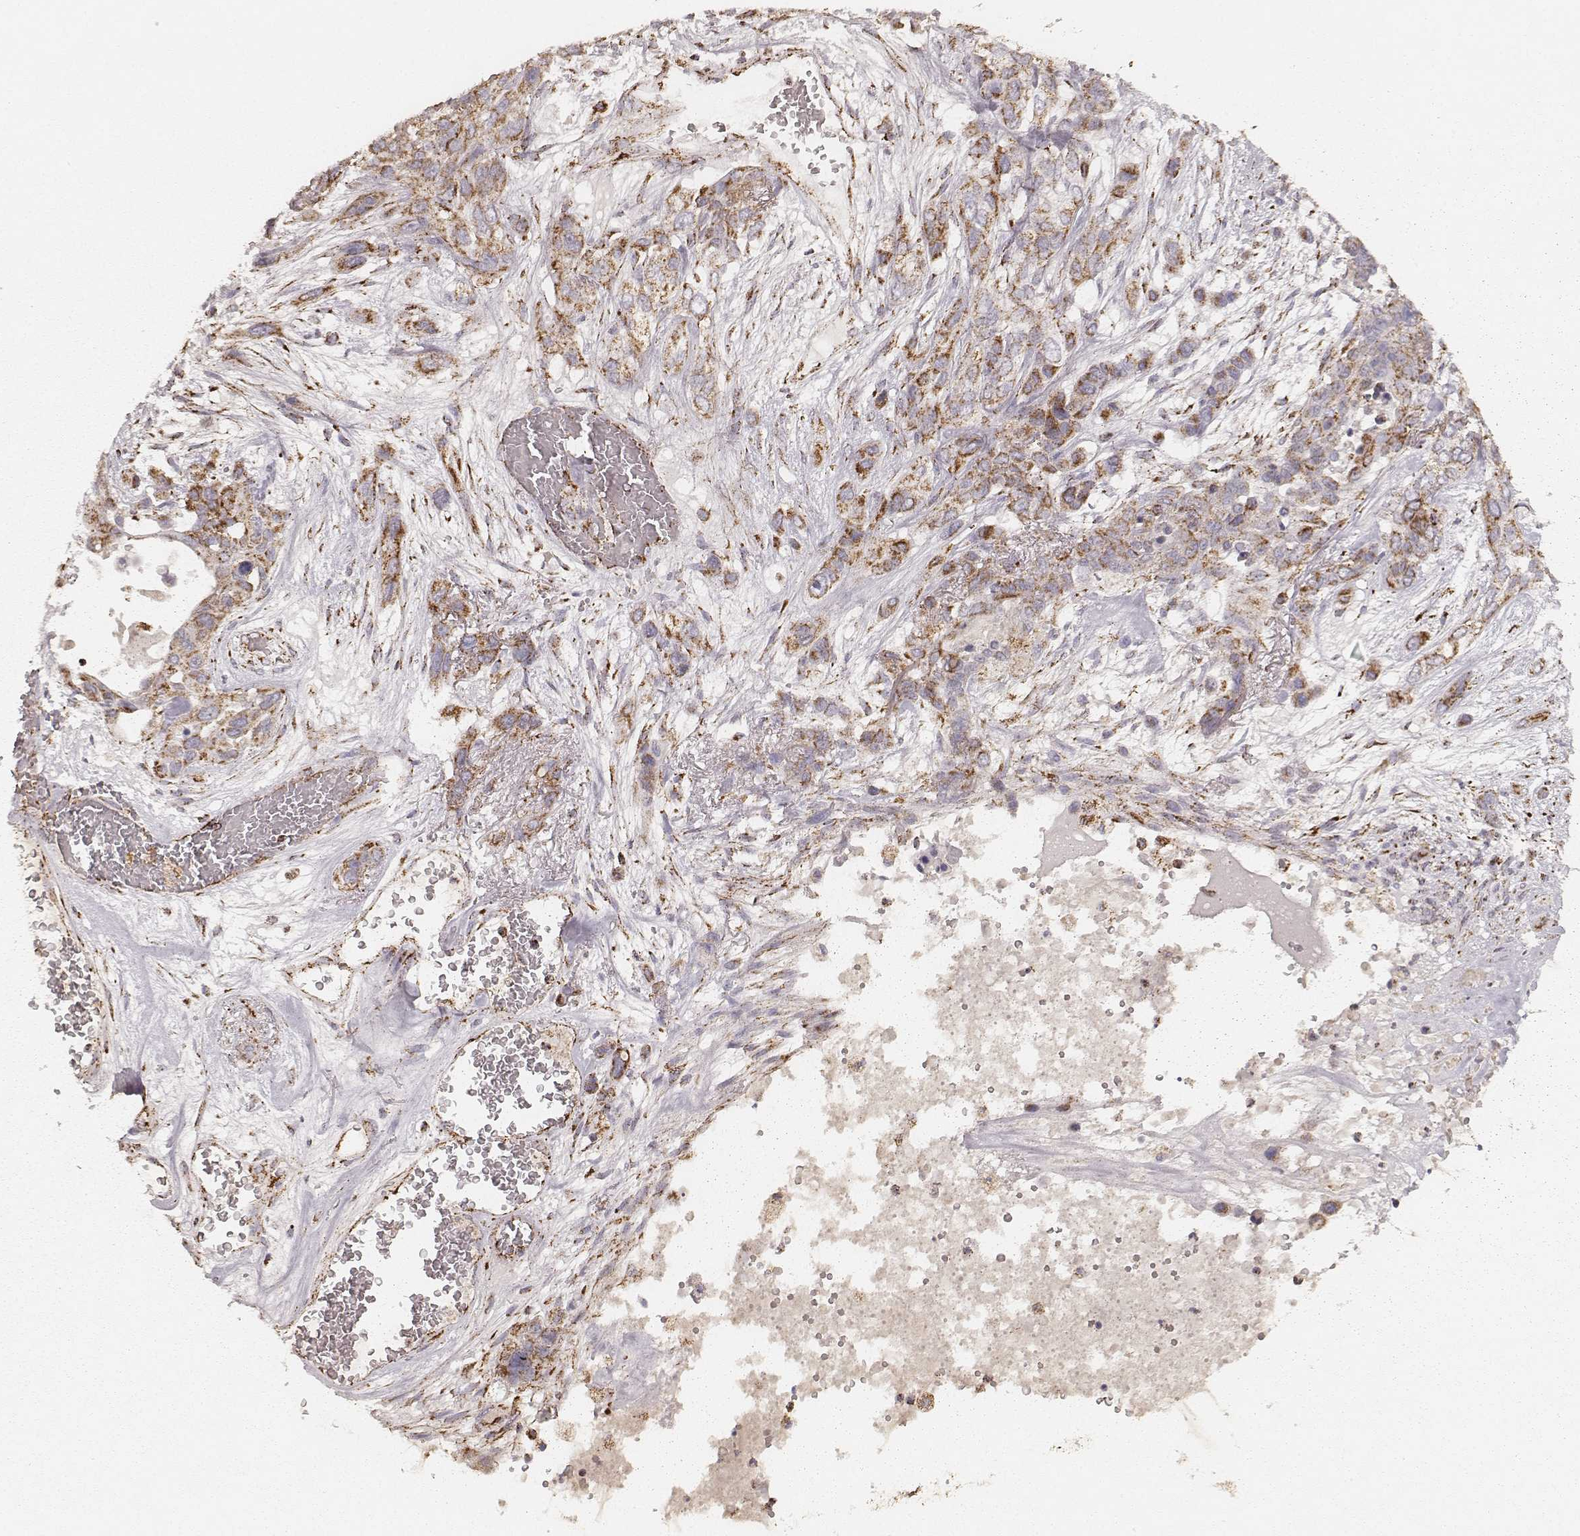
{"staining": {"intensity": "moderate", "quantity": ">75%", "location": "cytoplasmic/membranous"}, "tissue": "lung cancer", "cell_type": "Tumor cells", "image_type": "cancer", "snomed": [{"axis": "morphology", "description": "Squamous cell carcinoma, NOS"}, {"axis": "topography", "description": "Lung"}], "caption": "High-power microscopy captured an IHC micrograph of lung cancer (squamous cell carcinoma), revealing moderate cytoplasmic/membranous positivity in about >75% of tumor cells.", "gene": "CS", "patient": {"sex": "female", "age": 70}}